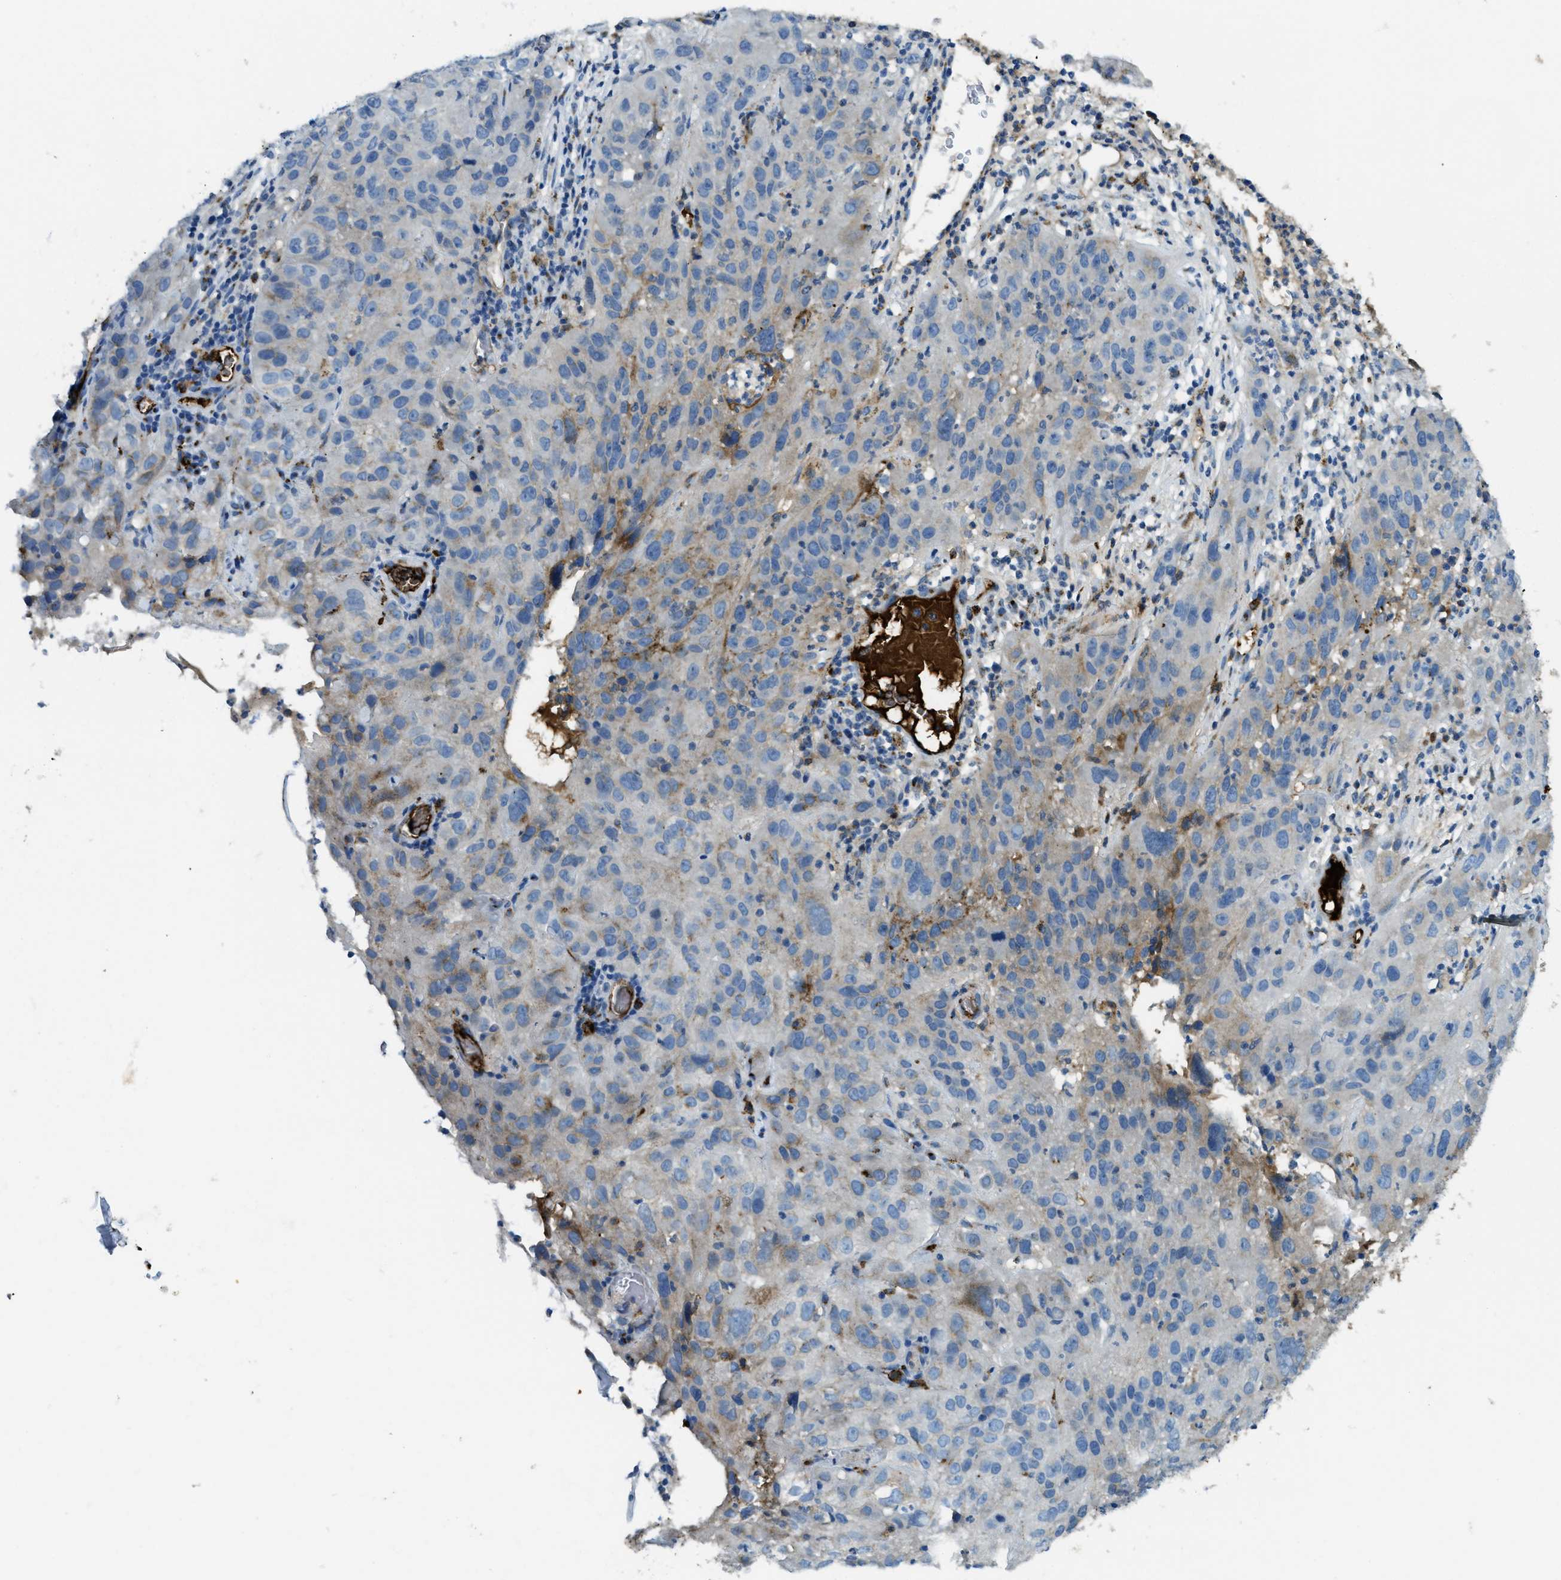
{"staining": {"intensity": "weak", "quantity": "<25%", "location": "cytoplasmic/membranous"}, "tissue": "cervical cancer", "cell_type": "Tumor cells", "image_type": "cancer", "snomed": [{"axis": "morphology", "description": "Squamous cell carcinoma, NOS"}, {"axis": "topography", "description": "Cervix"}], "caption": "High magnification brightfield microscopy of squamous cell carcinoma (cervical) stained with DAB (3,3'-diaminobenzidine) (brown) and counterstained with hematoxylin (blue): tumor cells show no significant staining.", "gene": "TRIM59", "patient": {"sex": "female", "age": 32}}